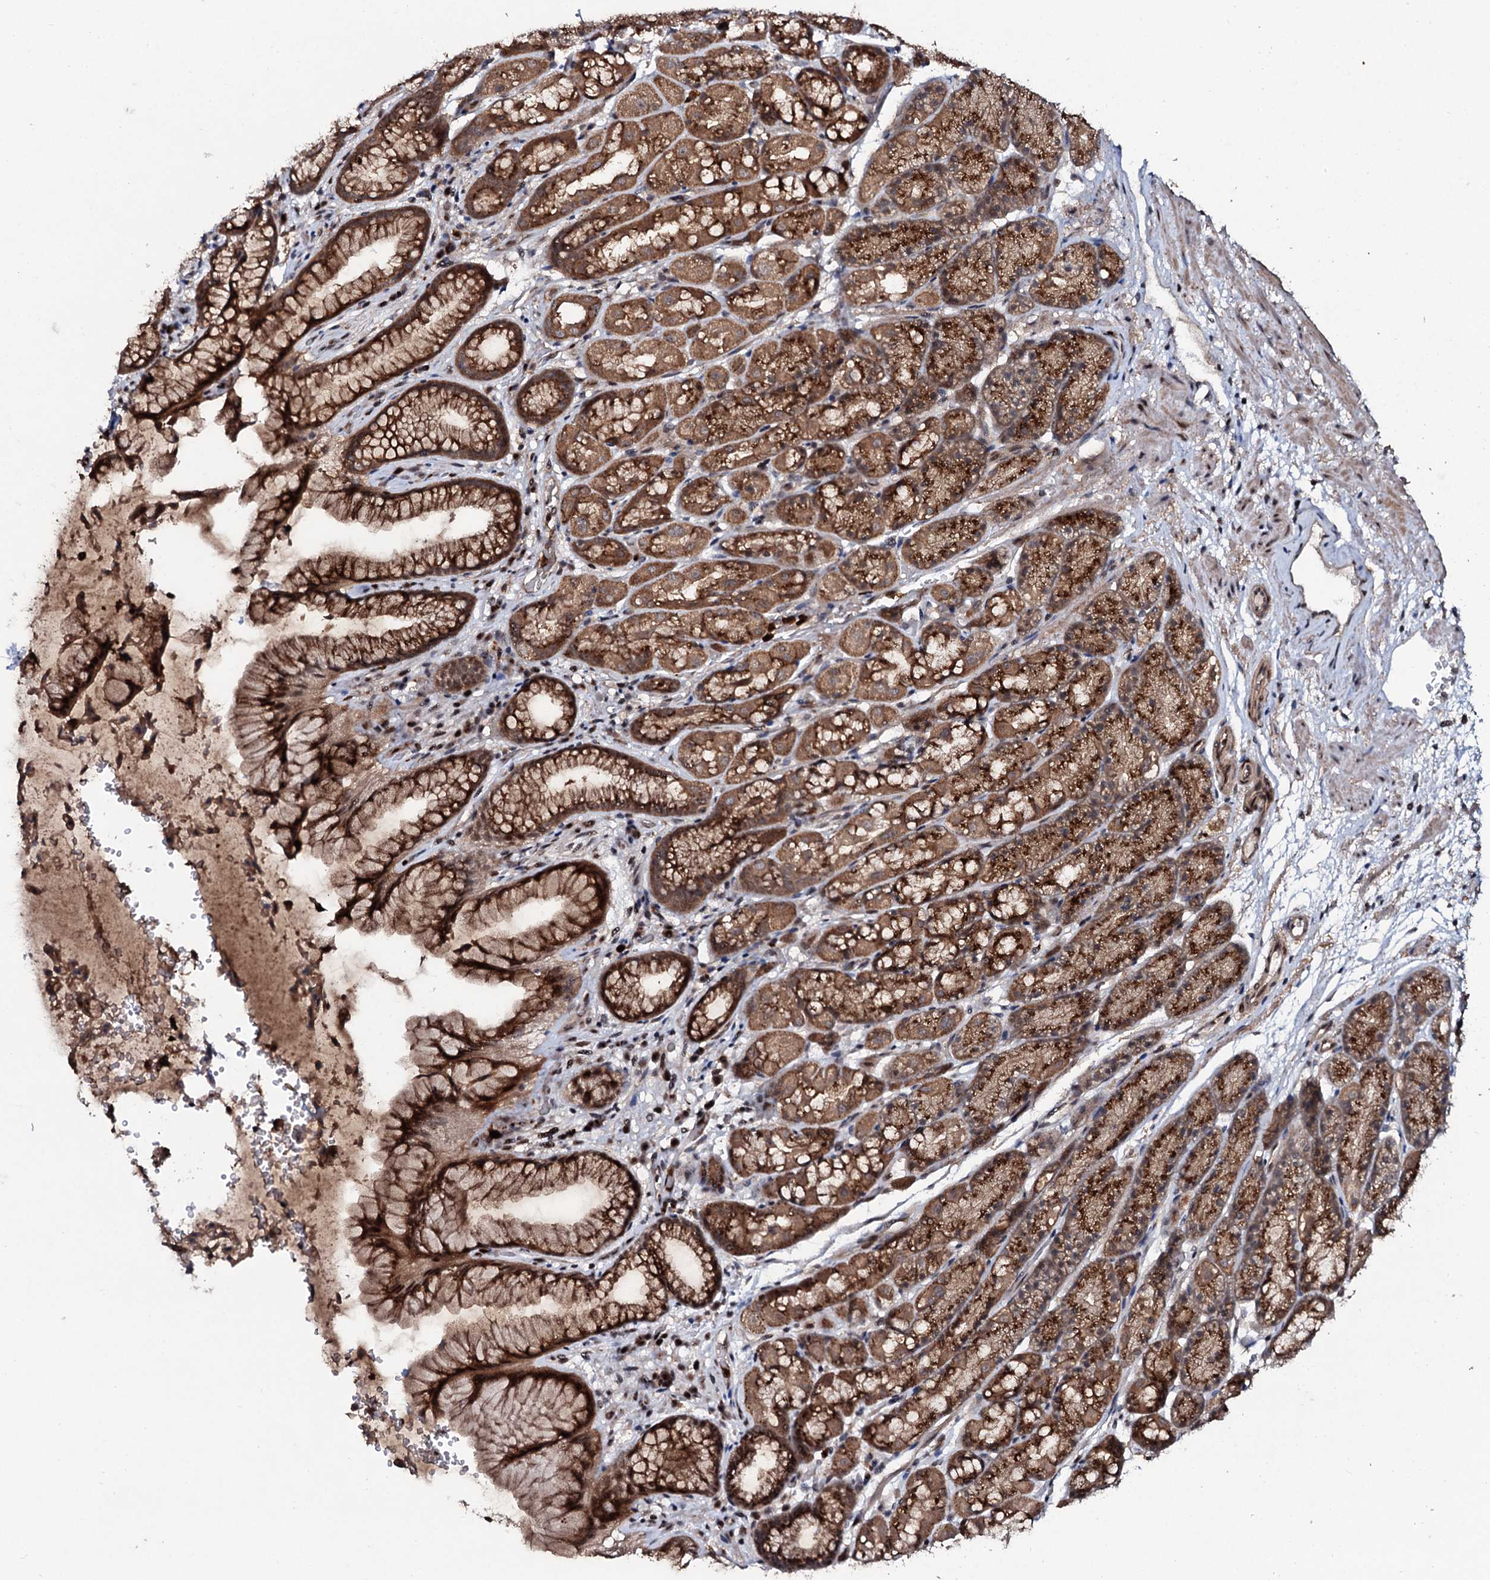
{"staining": {"intensity": "strong", "quantity": ">75%", "location": "cytoplasmic/membranous"}, "tissue": "stomach", "cell_type": "Glandular cells", "image_type": "normal", "snomed": [{"axis": "morphology", "description": "Normal tissue, NOS"}, {"axis": "topography", "description": "Stomach"}], "caption": "IHC image of normal stomach: human stomach stained using immunohistochemistry (IHC) shows high levels of strong protein expression localized specifically in the cytoplasmic/membranous of glandular cells, appearing as a cytoplasmic/membranous brown color.", "gene": "COG6", "patient": {"sex": "male", "age": 63}}